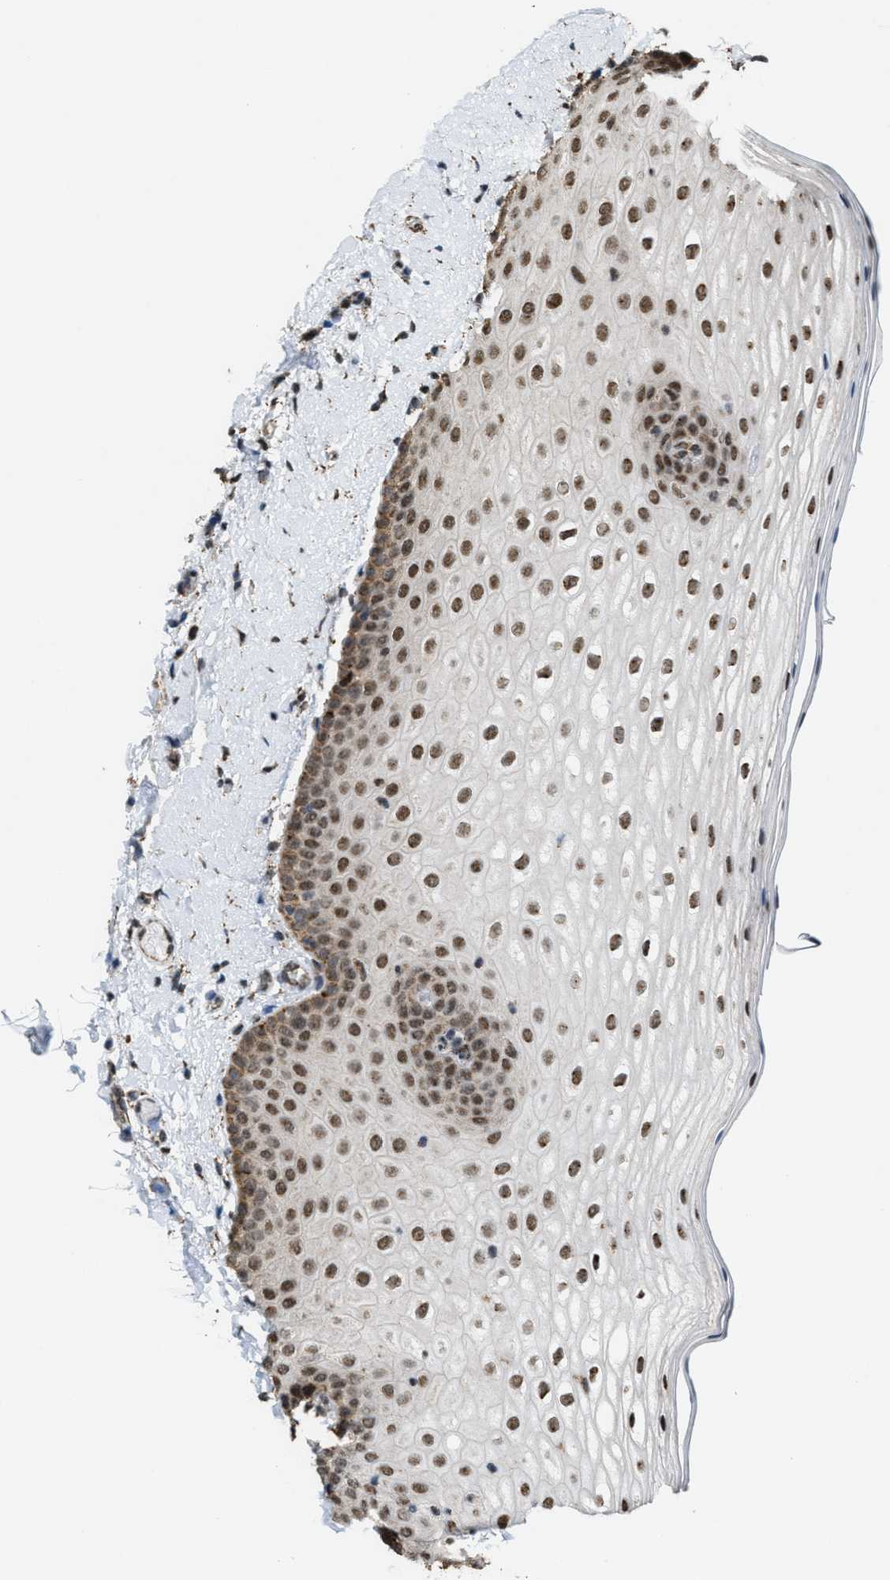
{"staining": {"intensity": "moderate", "quantity": ">75%", "location": "nuclear"}, "tissue": "oral mucosa", "cell_type": "Squamous epithelial cells", "image_type": "normal", "snomed": [{"axis": "morphology", "description": "Normal tissue, NOS"}, {"axis": "topography", "description": "Skin"}, {"axis": "topography", "description": "Oral tissue"}], "caption": "About >75% of squamous epithelial cells in unremarkable human oral mucosa exhibit moderate nuclear protein expression as visualized by brown immunohistochemical staining.", "gene": "HIBADH", "patient": {"sex": "male", "age": 84}}